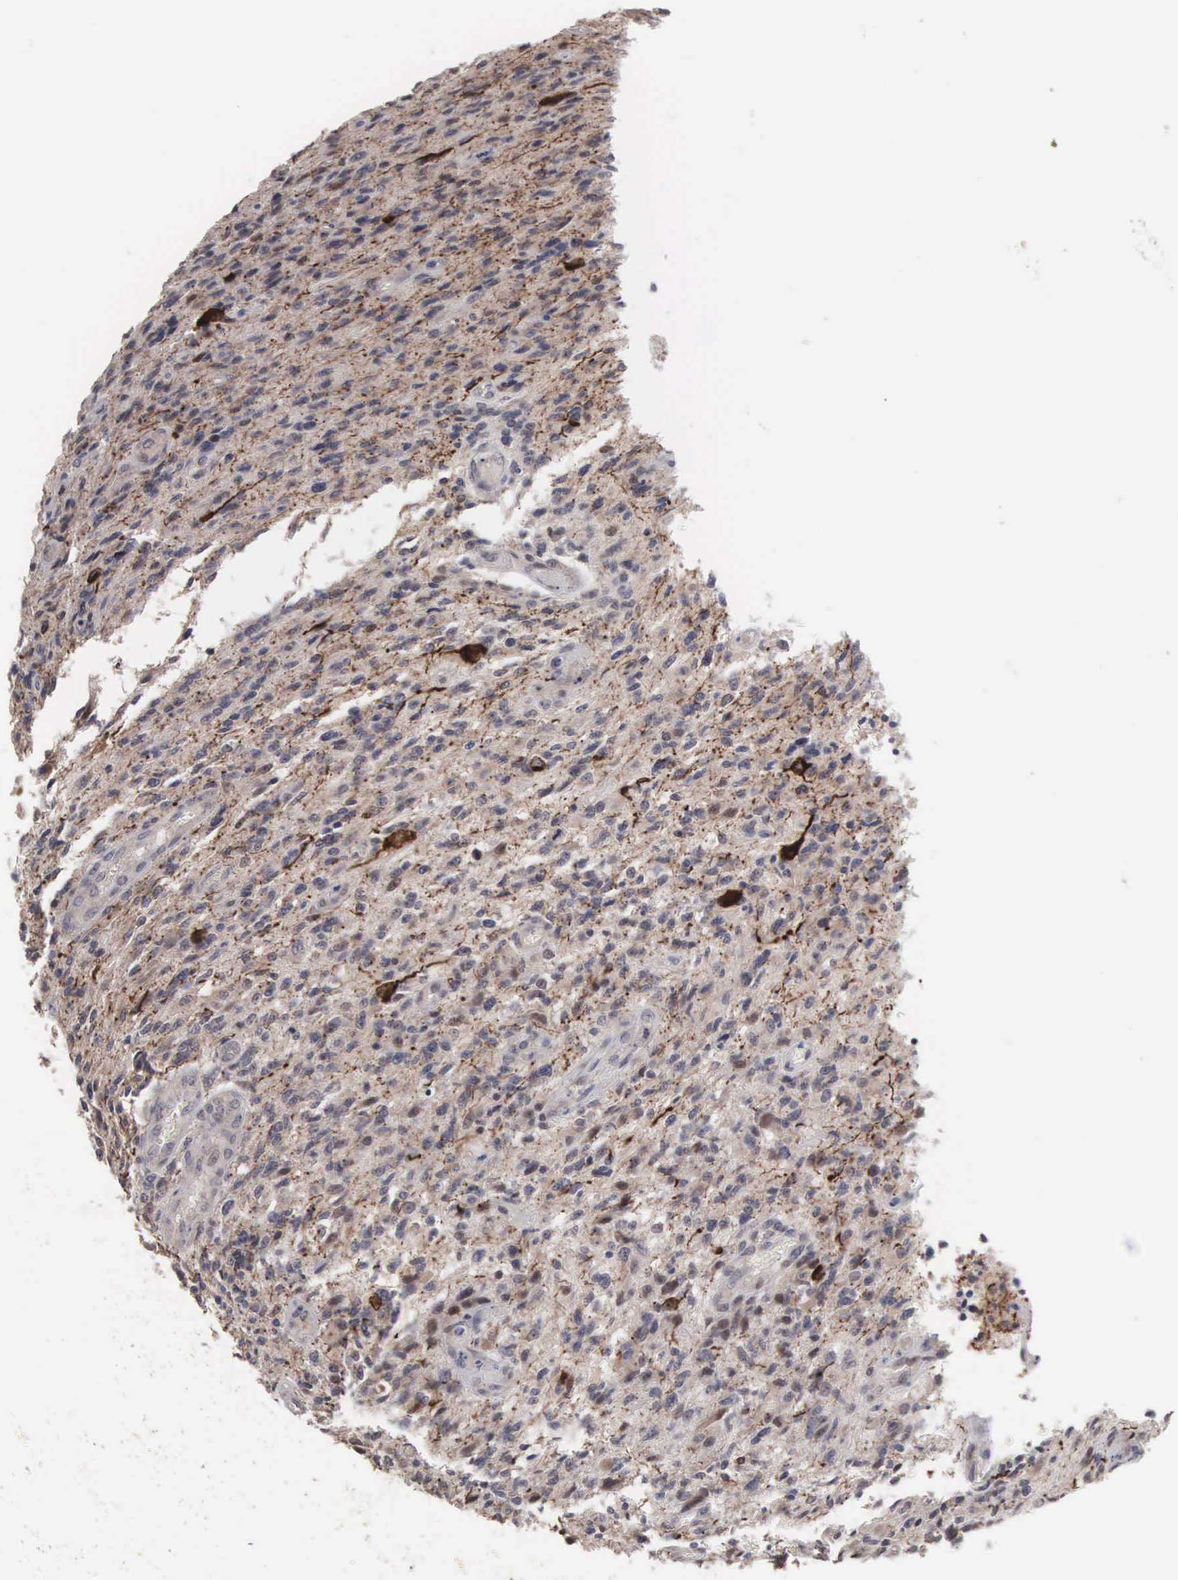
{"staining": {"intensity": "negative", "quantity": "none", "location": "none"}, "tissue": "glioma", "cell_type": "Tumor cells", "image_type": "cancer", "snomed": [{"axis": "morphology", "description": "Glioma, malignant, High grade"}, {"axis": "topography", "description": "Brain"}], "caption": "Immunohistochemistry photomicrograph of human glioma stained for a protein (brown), which reveals no staining in tumor cells.", "gene": "ACOT4", "patient": {"sex": "male", "age": 36}}